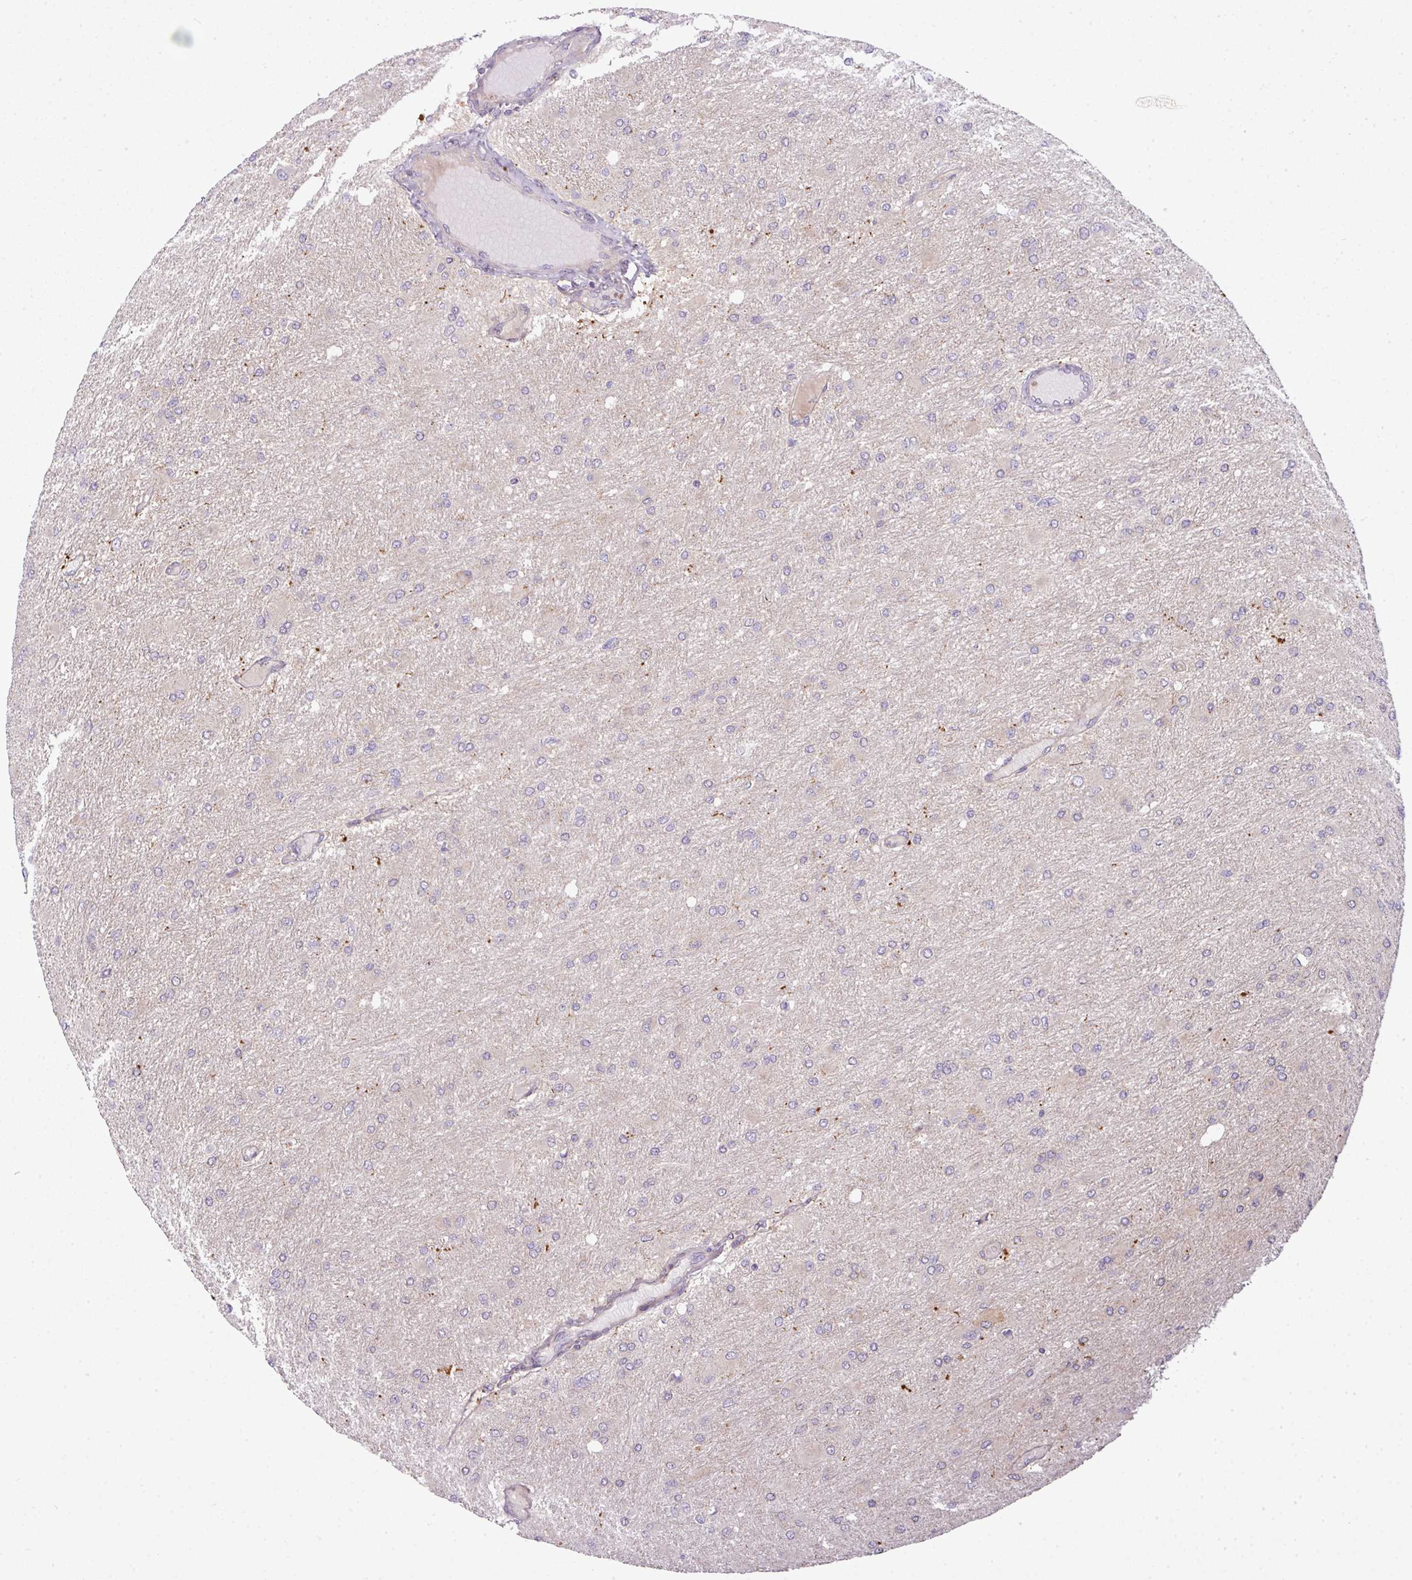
{"staining": {"intensity": "negative", "quantity": "none", "location": "none"}, "tissue": "glioma", "cell_type": "Tumor cells", "image_type": "cancer", "snomed": [{"axis": "morphology", "description": "Glioma, malignant, High grade"}, {"axis": "topography", "description": "Cerebral cortex"}], "caption": "Photomicrograph shows no significant protein expression in tumor cells of glioma.", "gene": "PAPLN", "patient": {"sex": "female", "age": 36}}